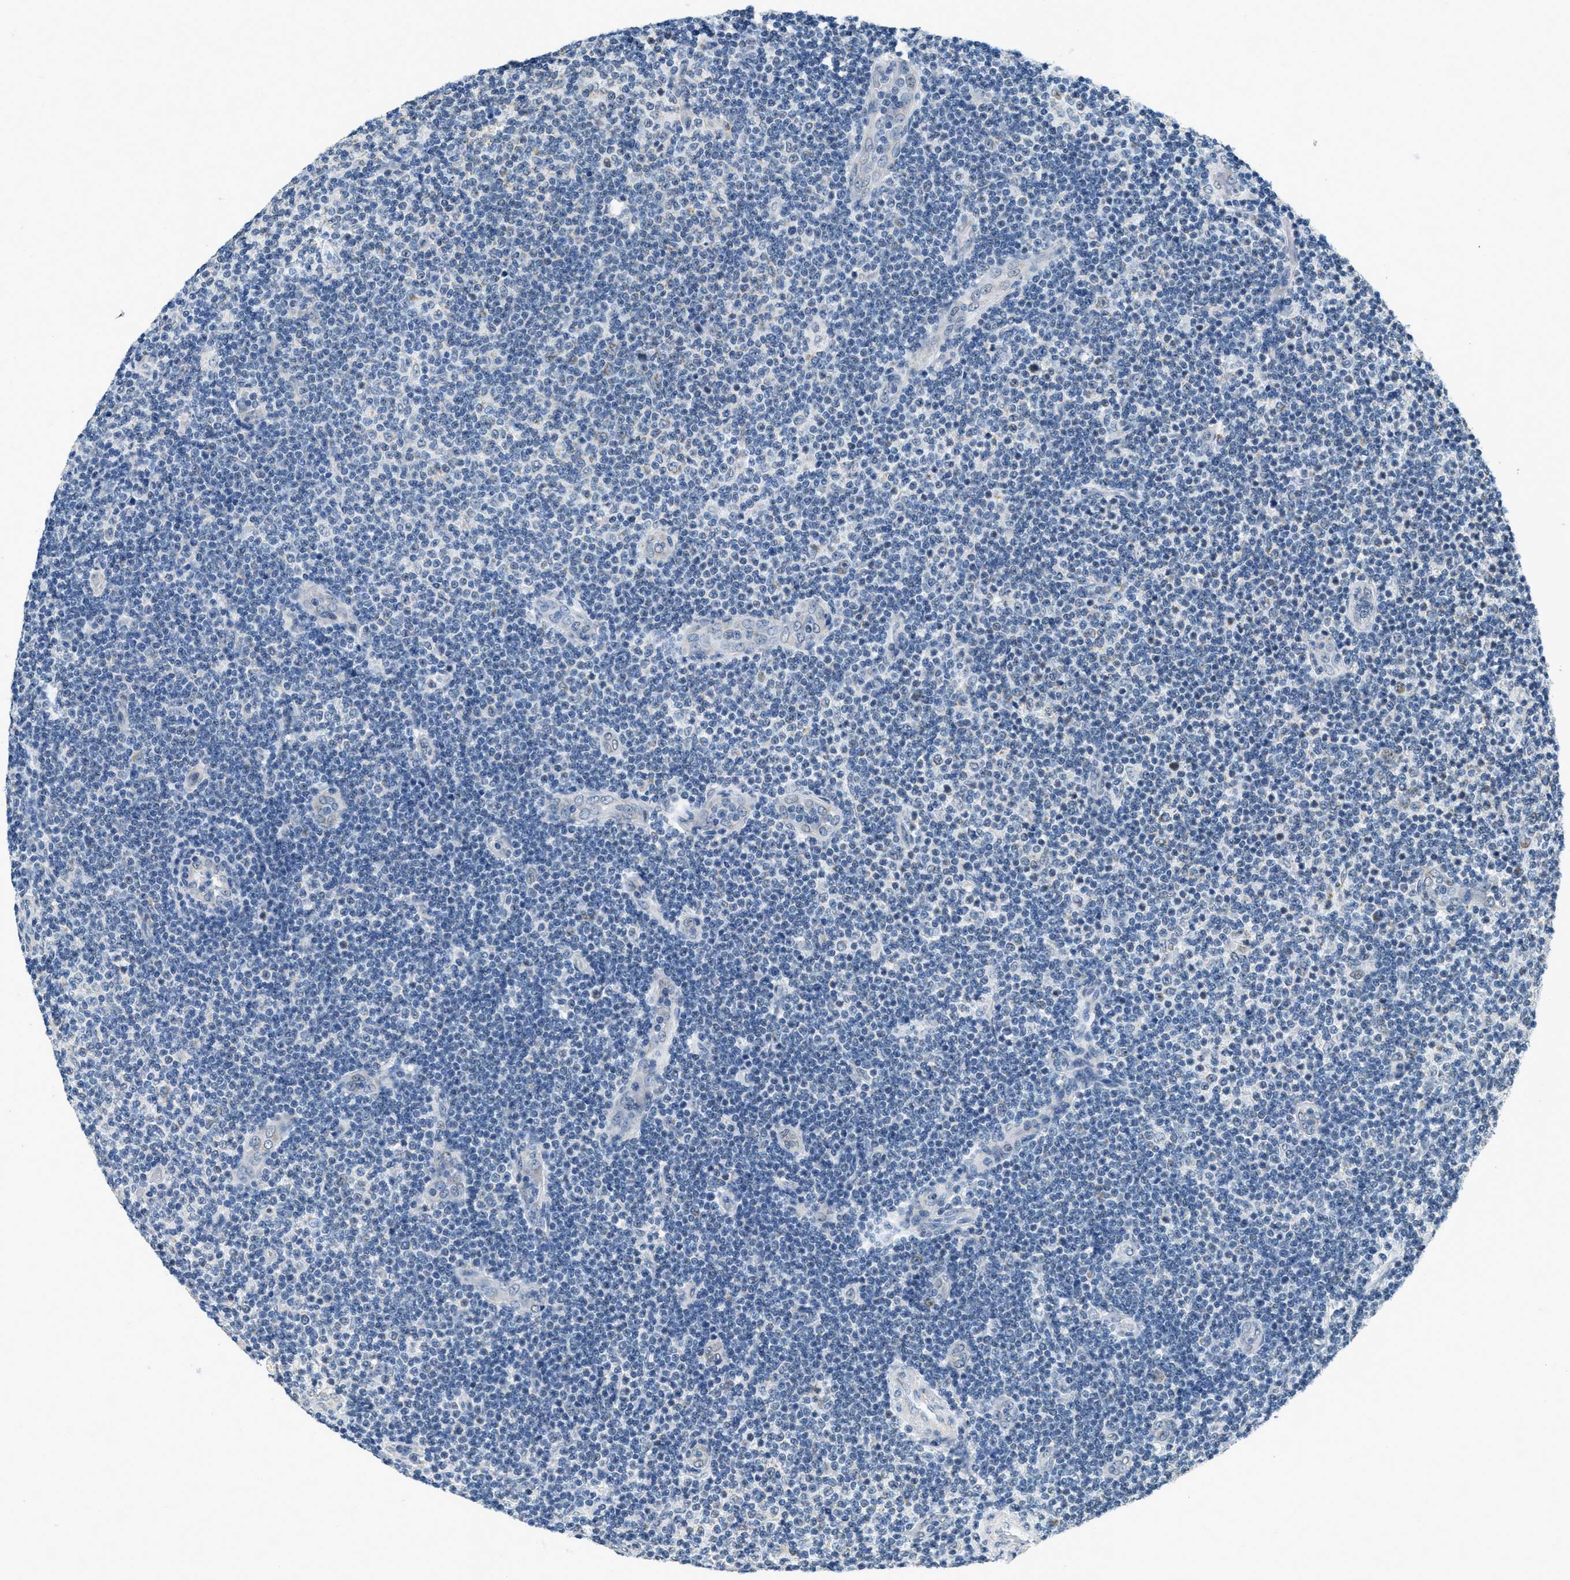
{"staining": {"intensity": "negative", "quantity": "none", "location": "none"}, "tissue": "lymphoma", "cell_type": "Tumor cells", "image_type": "cancer", "snomed": [{"axis": "morphology", "description": "Malignant lymphoma, non-Hodgkin's type, Low grade"}, {"axis": "topography", "description": "Lymph node"}], "caption": "Low-grade malignant lymphoma, non-Hodgkin's type was stained to show a protein in brown. There is no significant expression in tumor cells. (Stains: DAB (3,3'-diaminobenzidine) immunohistochemistry with hematoxylin counter stain, Microscopy: brightfield microscopy at high magnification).", "gene": "TOMM70", "patient": {"sex": "male", "age": 83}}